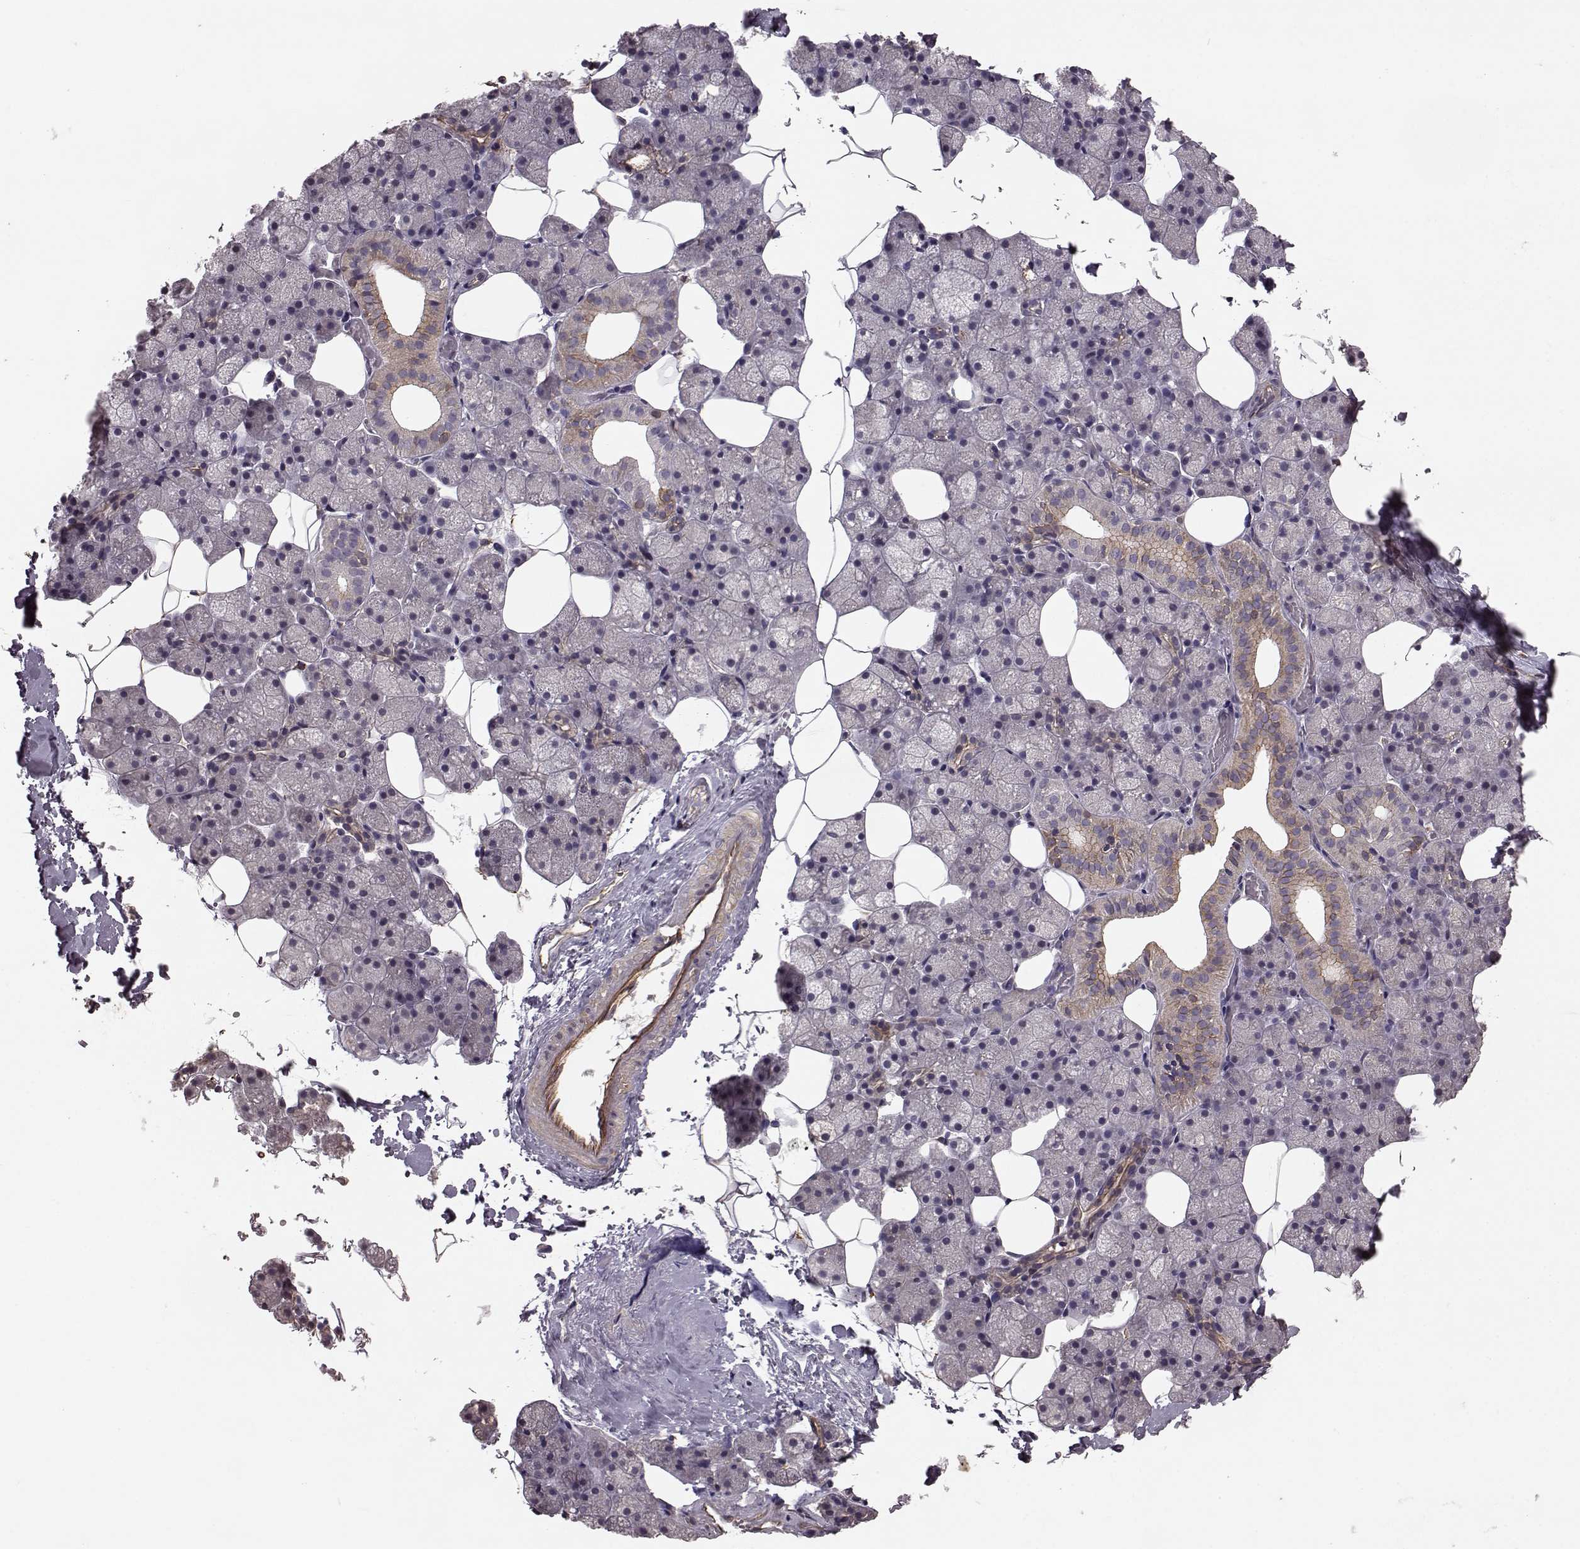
{"staining": {"intensity": "moderate", "quantity": "<25%", "location": "cytoplasmic/membranous"}, "tissue": "salivary gland", "cell_type": "Glandular cells", "image_type": "normal", "snomed": [{"axis": "morphology", "description": "Normal tissue, NOS"}, {"axis": "topography", "description": "Salivary gland"}], "caption": "Human salivary gland stained with a brown dye shows moderate cytoplasmic/membranous positive positivity in approximately <25% of glandular cells.", "gene": "NTF3", "patient": {"sex": "male", "age": 38}}